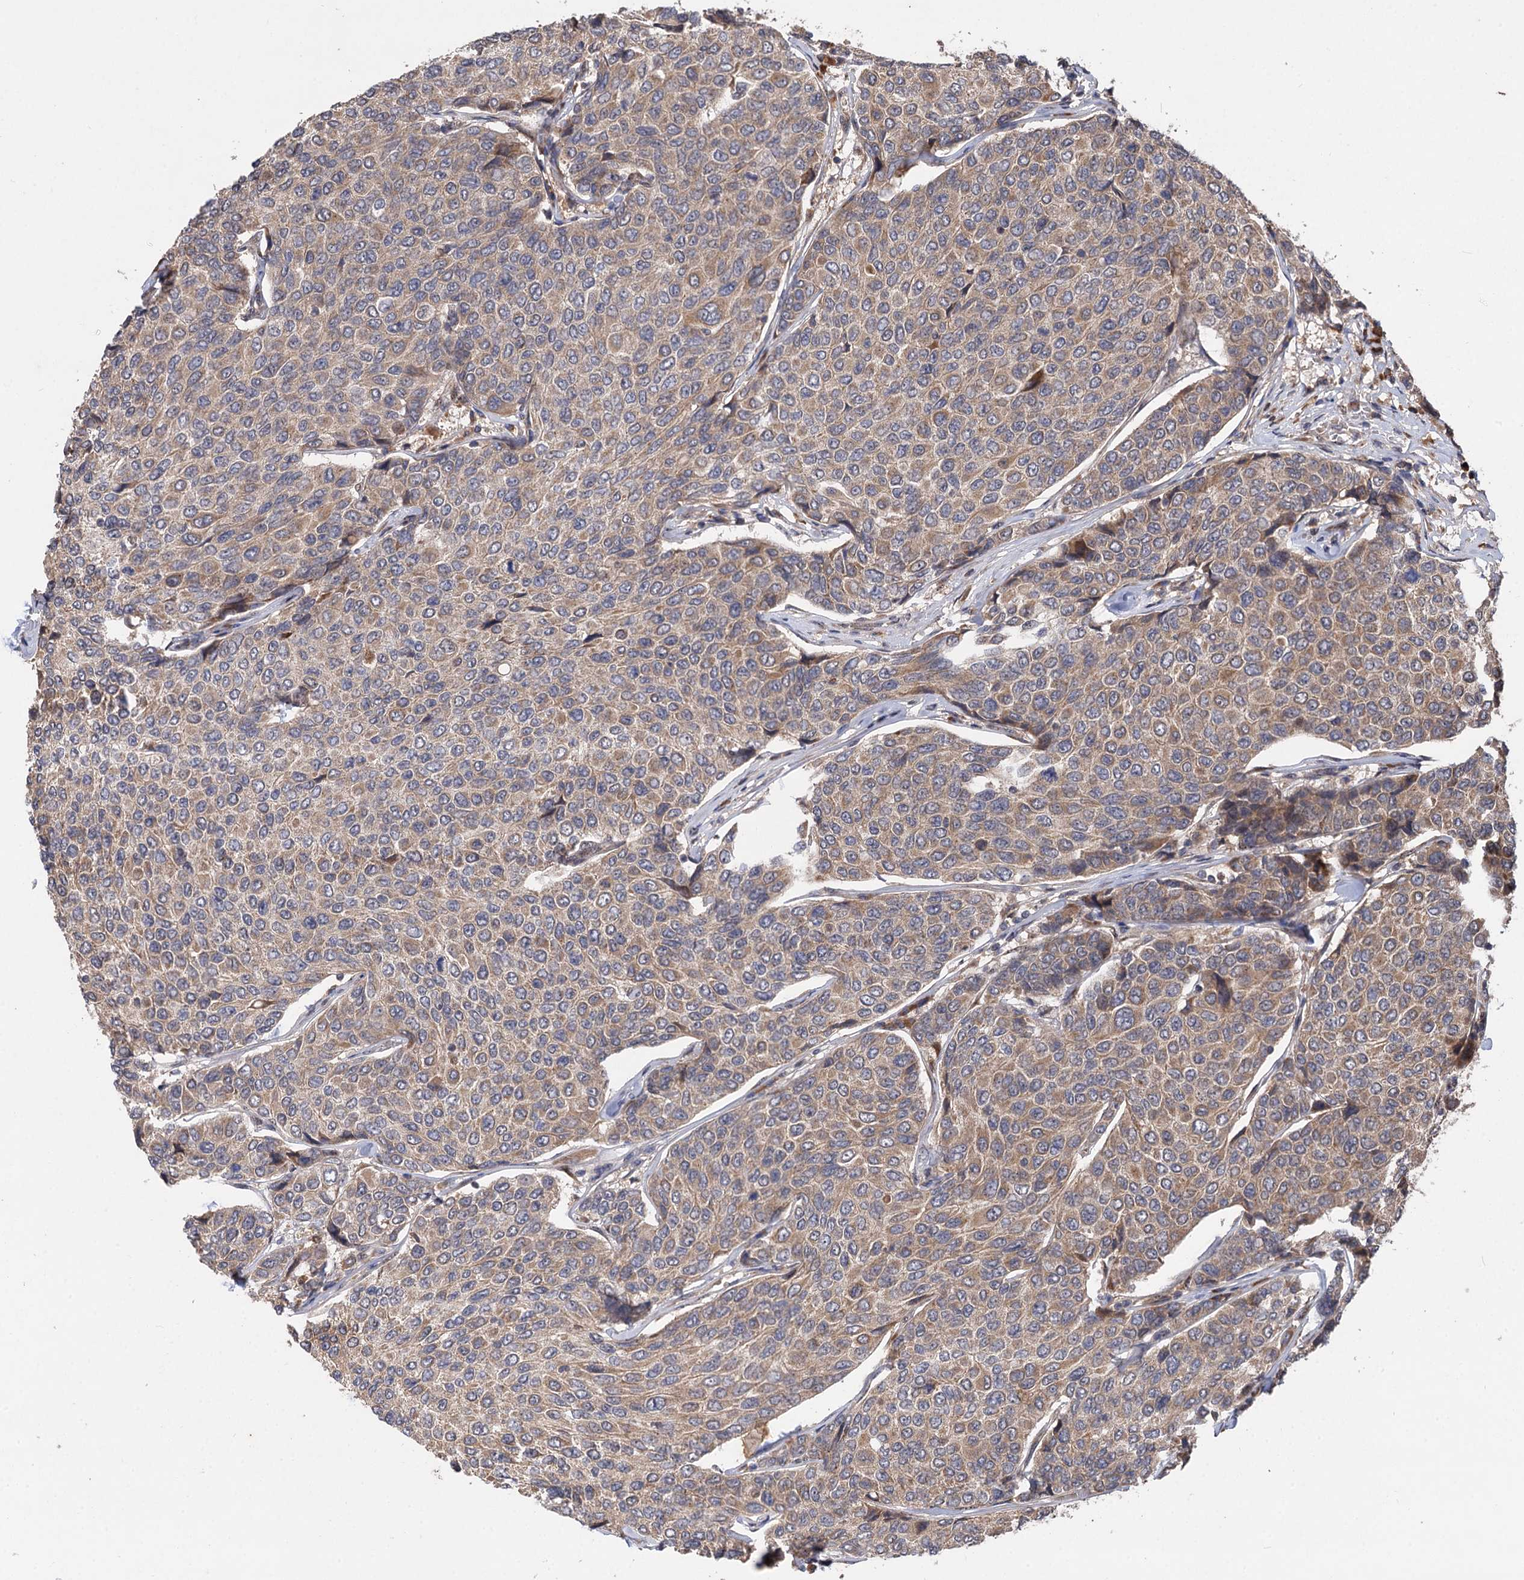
{"staining": {"intensity": "weak", "quantity": "25%-75%", "location": "cytoplasmic/membranous"}, "tissue": "breast cancer", "cell_type": "Tumor cells", "image_type": "cancer", "snomed": [{"axis": "morphology", "description": "Duct carcinoma"}, {"axis": "topography", "description": "Breast"}], "caption": "Immunohistochemical staining of breast cancer displays low levels of weak cytoplasmic/membranous protein staining in about 25%-75% of tumor cells.", "gene": "FBXW8", "patient": {"sex": "female", "age": 55}}